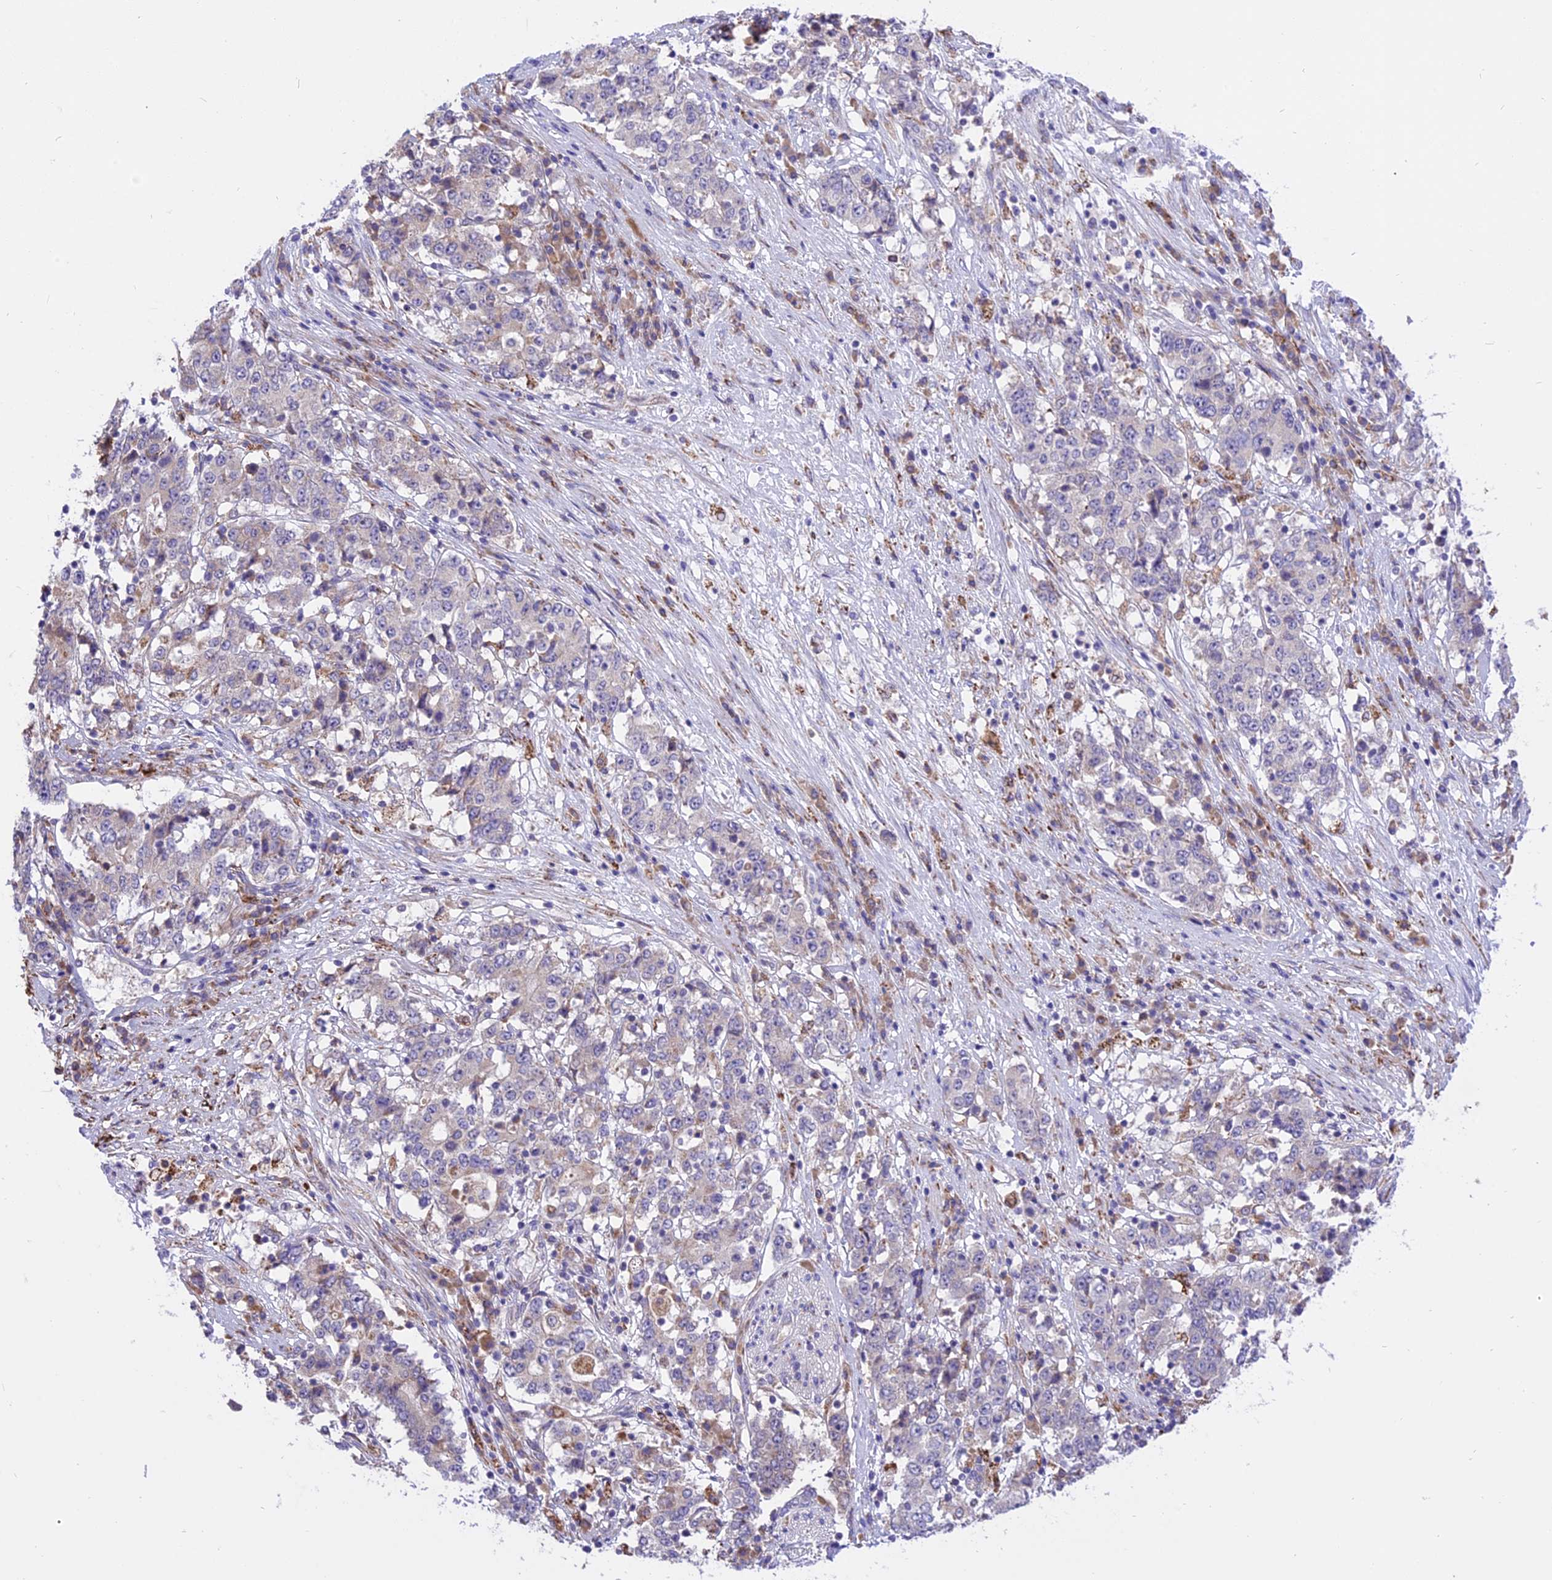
{"staining": {"intensity": "negative", "quantity": "none", "location": "none"}, "tissue": "stomach cancer", "cell_type": "Tumor cells", "image_type": "cancer", "snomed": [{"axis": "morphology", "description": "Adenocarcinoma, NOS"}, {"axis": "topography", "description": "Stomach"}], "caption": "An immunohistochemistry (IHC) photomicrograph of stomach cancer is shown. There is no staining in tumor cells of stomach cancer. (Immunohistochemistry (ihc), brightfield microscopy, high magnification).", "gene": "ARMCX6", "patient": {"sex": "male", "age": 59}}